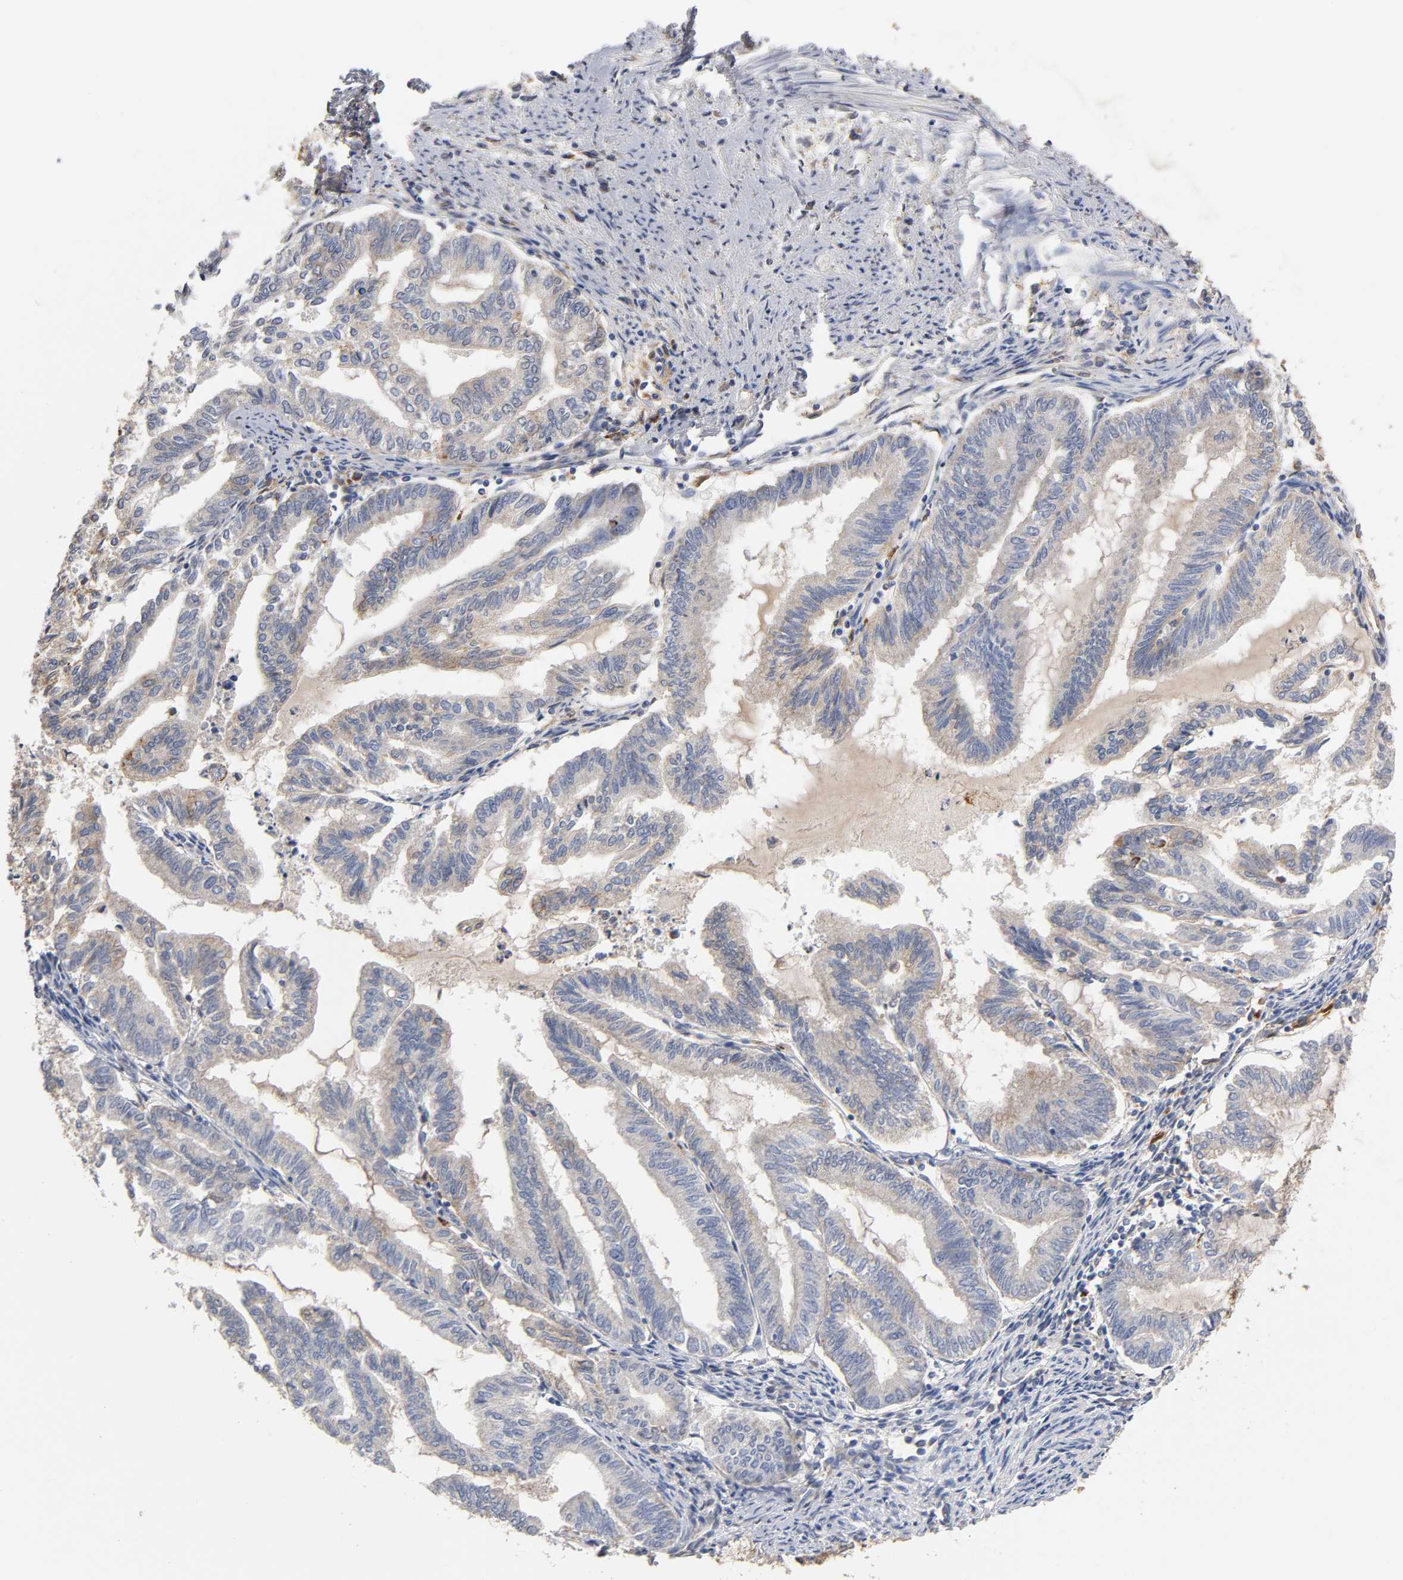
{"staining": {"intensity": "moderate", "quantity": "<25%", "location": "cytoplasmic/membranous"}, "tissue": "endometrial cancer", "cell_type": "Tumor cells", "image_type": "cancer", "snomed": [{"axis": "morphology", "description": "Adenocarcinoma, NOS"}, {"axis": "topography", "description": "Endometrium"}], "caption": "High-magnification brightfield microscopy of adenocarcinoma (endometrial) stained with DAB (3,3'-diaminobenzidine) (brown) and counterstained with hematoxylin (blue). tumor cells exhibit moderate cytoplasmic/membranous positivity is appreciated in about<25% of cells.", "gene": "ISG15", "patient": {"sex": "female", "age": 79}}